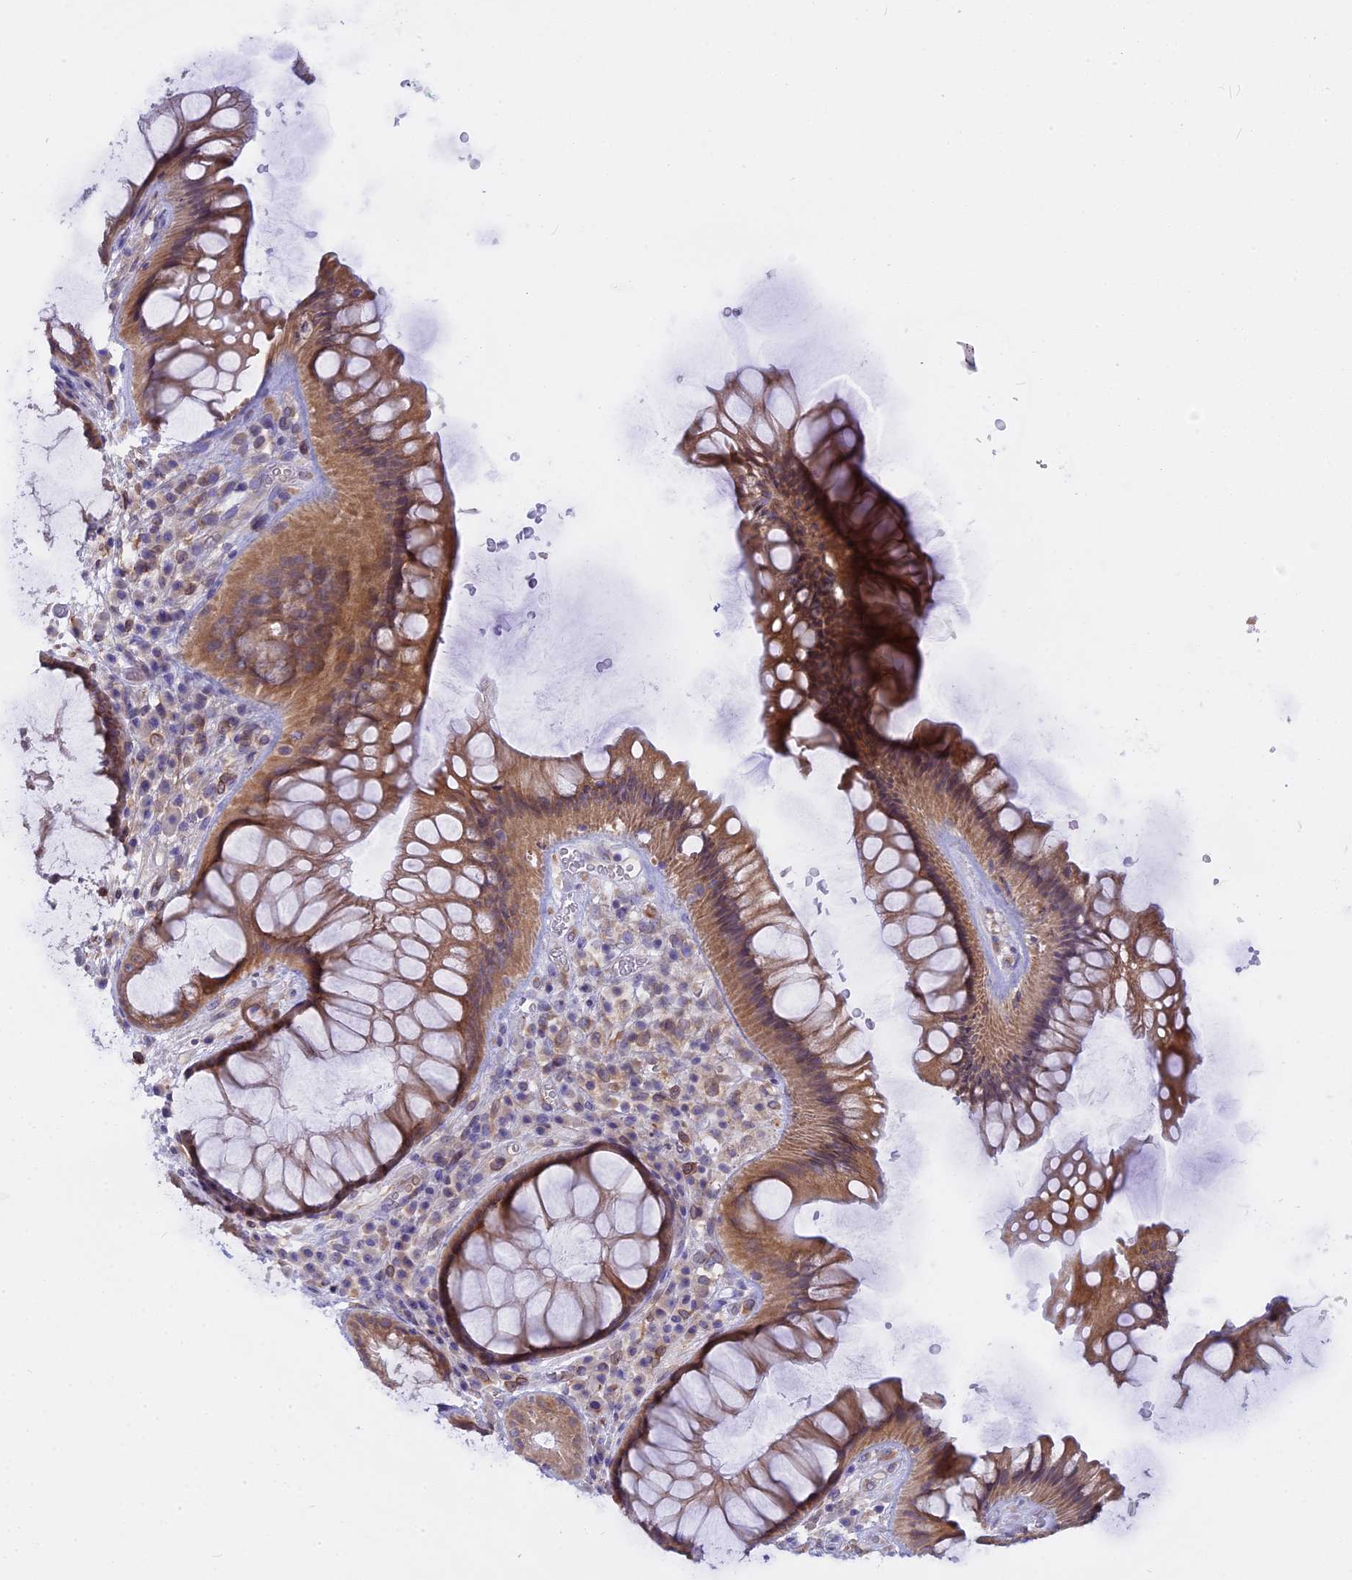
{"staining": {"intensity": "moderate", "quantity": ">75%", "location": "cytoplasmic/membranous"}, "tissue": "rectum", "cell_type": "Glandular cells", "image_type": "normal", "snomed": [{"axis": "morphology", "description": "Normal tissue, NOS"}, {"axis": "topography", "description": "Rectum"}], "caption": "IHC image of unremarkable human rectum stained for a protein (brown), which demonstrates medium levels of moderate cytoplasmic/membranous expression in about >75% of glandular cells.", "gene": "TLCD1", "patient": {"sex": "male", "age": 51}}